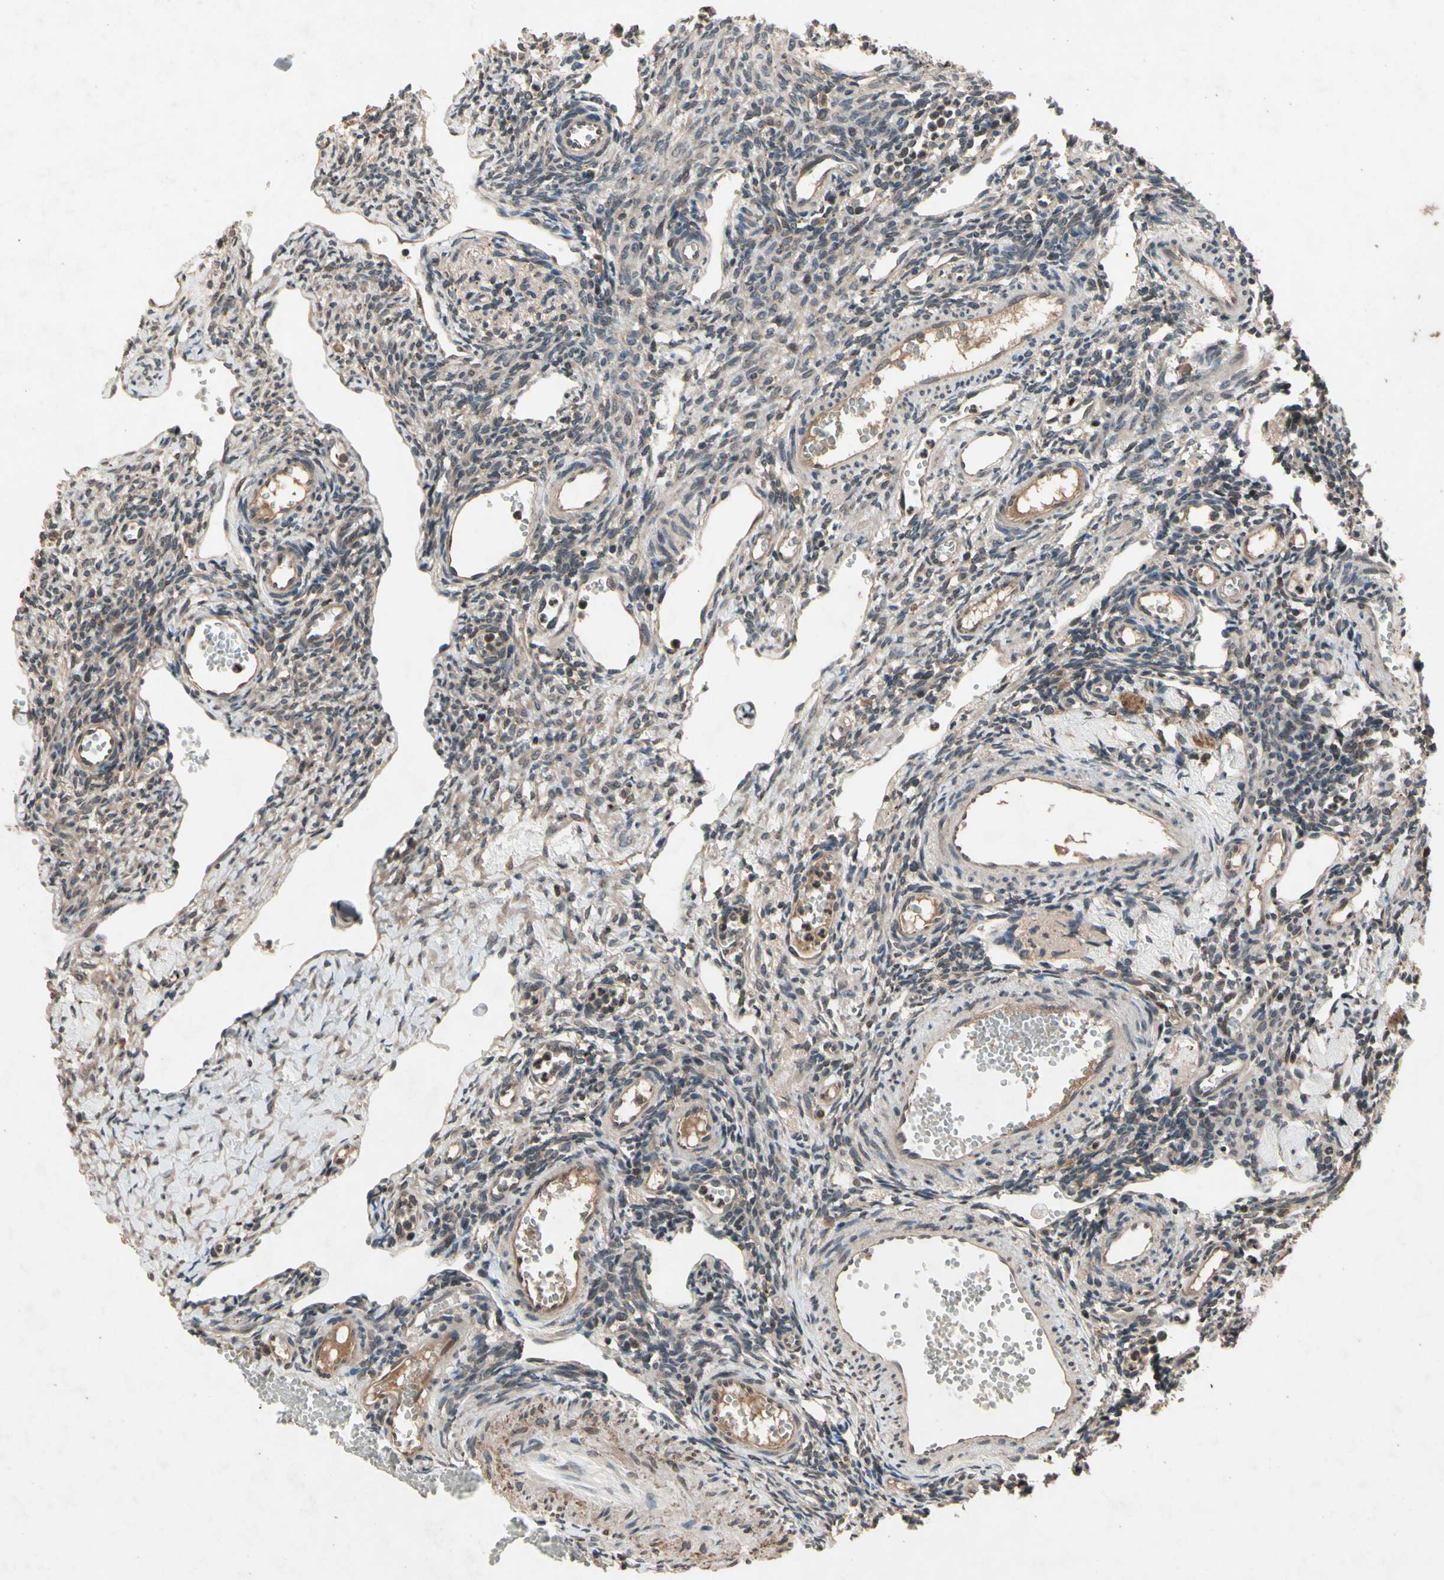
{"staining": {"intensity": "weak", "quantity": "25%-75%", "location": "cytoplasmic/membranous"}, "tissue": "ovary", "cell_type": "Ovarian stroma cells", "image_type": "normal", "snomed": [{"axis": "morphology", "description": "Normal tissue, NOS"}, {"axis": "topography", "description": "Ovary"}], "caption": "About 25%-75% of ovarian stroma cells in benign ovary reveal weak cytoplasmic/membranous protein positivity as visualized by brown immunohistochemical staining.", "gene": "DPY19L3", "patient": {"sex": "female", "age": 33}}